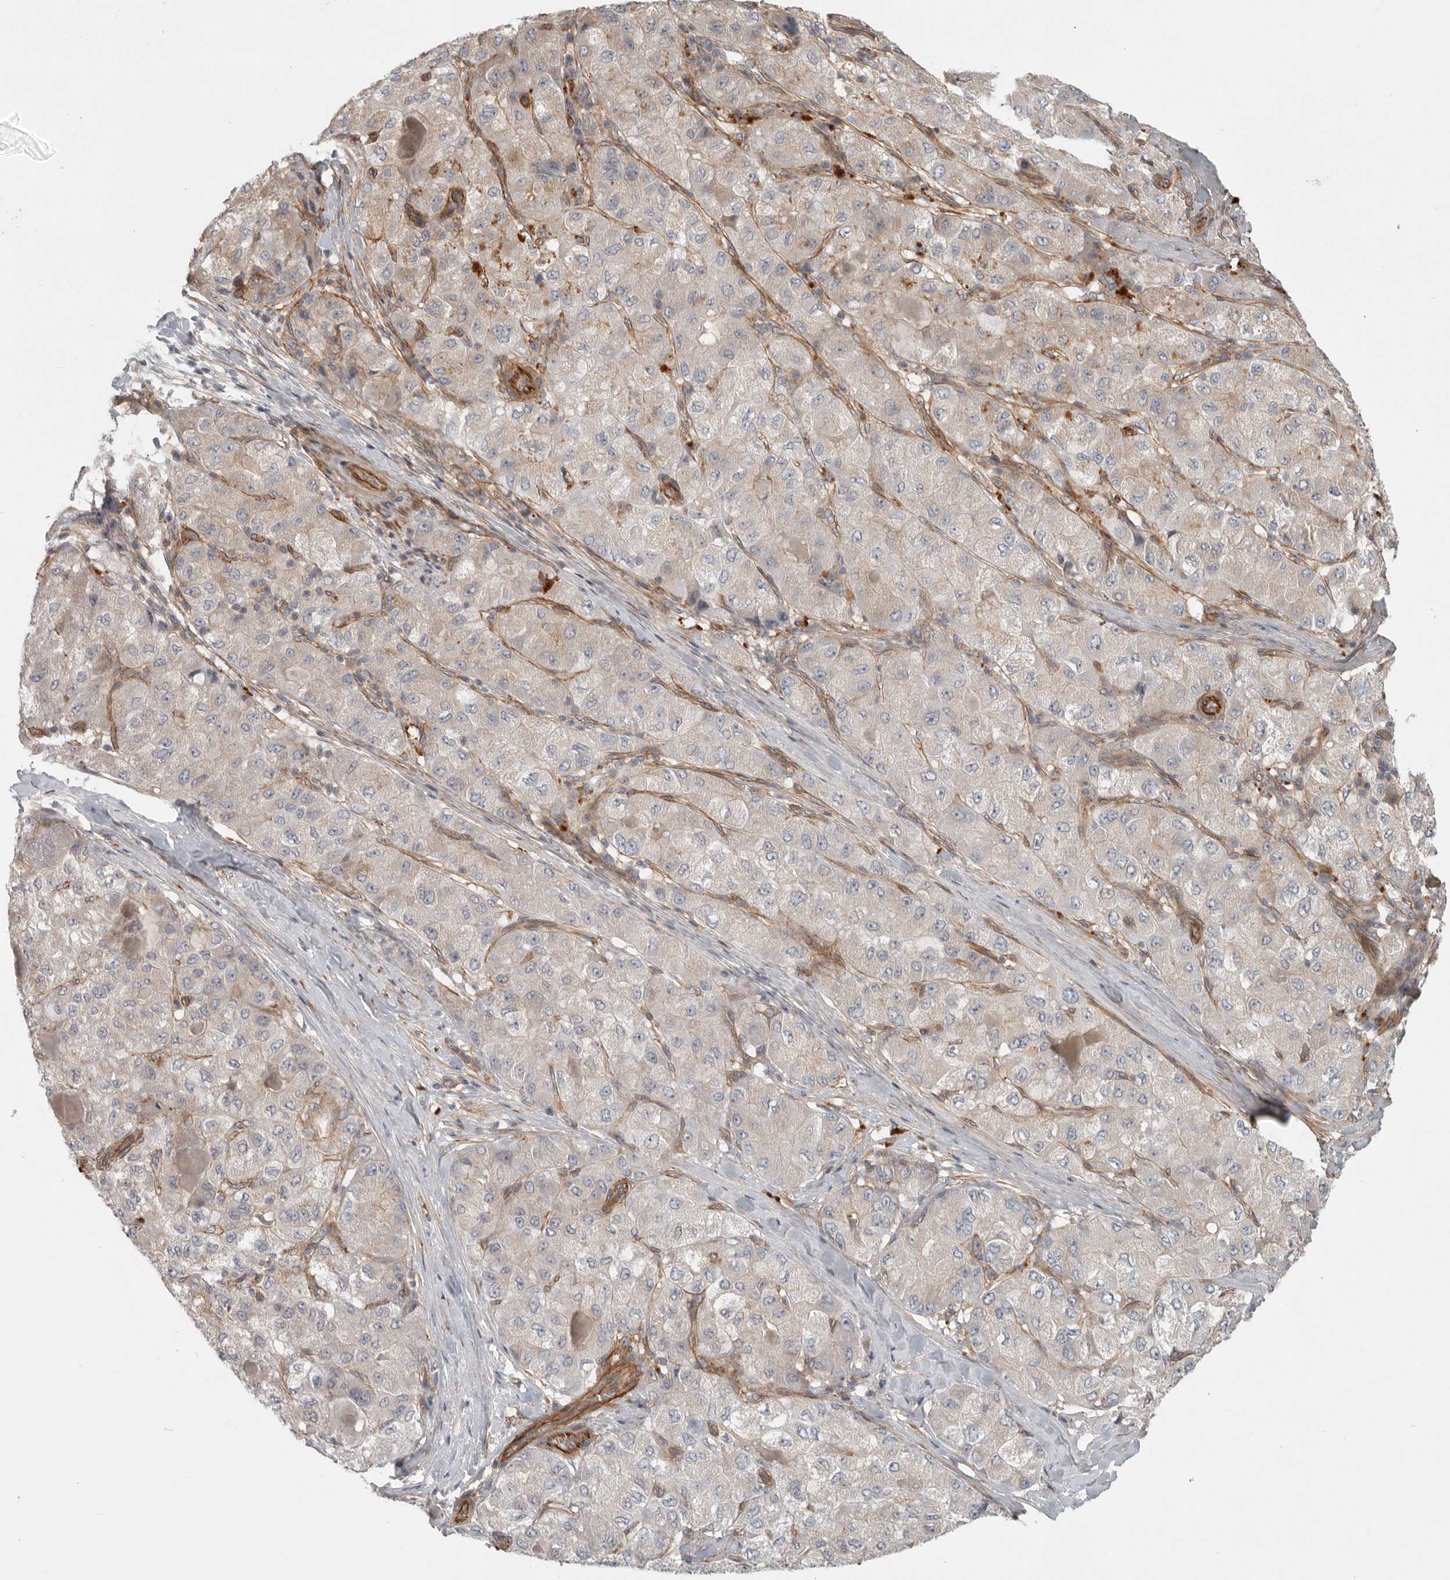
{"staining": {"intensity": "negative", "quantity": "none", "location": "none"}, "tissue": "liver cancer", "cell_type": "Tumor cells", "image_type": "cancer", "snomed": [{"axis": "morphology", "description": "Carcinoma, Hepatocellular, NOS"}, {"axis": "topography", "description": "Liver"}], "caption": "Tumor cells show no significant positivity in liver cancer (hepatocellular carcinoma).", "gene": "LONRF1", "patient": {"sex": "male", "age": 80}}